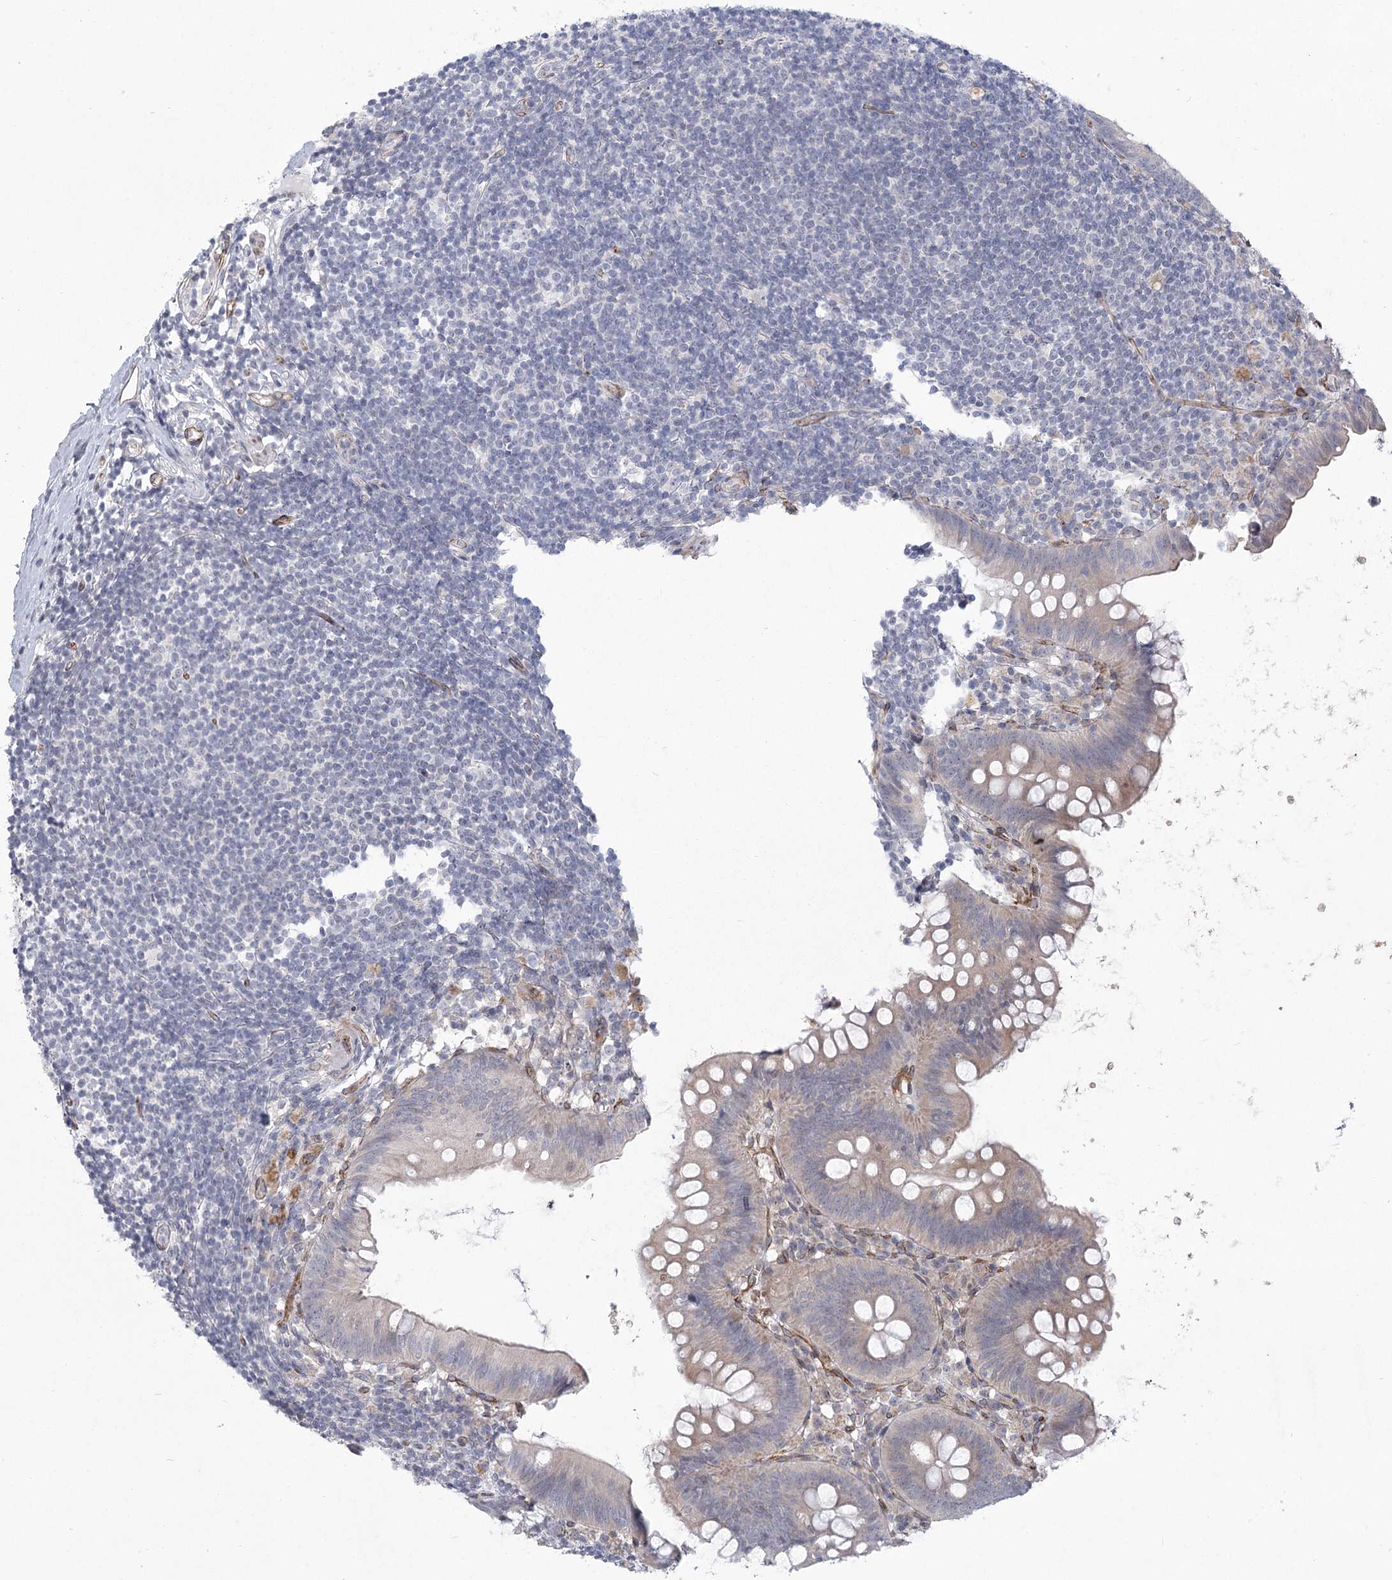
{"staining": {"intensity": "weak", "quantity": "<25%", "location": "cytoplasmic/membranous"}, "tissue": "appendix", "cell_type": "Glandular cells", "image_type": "normal", "snomed": [{"axis": "morphology", "description": "Normal tissue, NOS"}, {"axis": "topography", "description": "Appendix"}], "caption": "High magnification brightfield microscopy of benign appendix stained with DAB (3,3'-diaminobenzidine) (brown) and counterstained with hematoxylin (blue): glandular cells show no significant positivity. (DAB (3,3'-diaminobenzidine) immunohistochemistry (IHC) with hematoxylin counter stain).", "gene": "MEPE", "patient": {"sex": "female", "age": 62}}